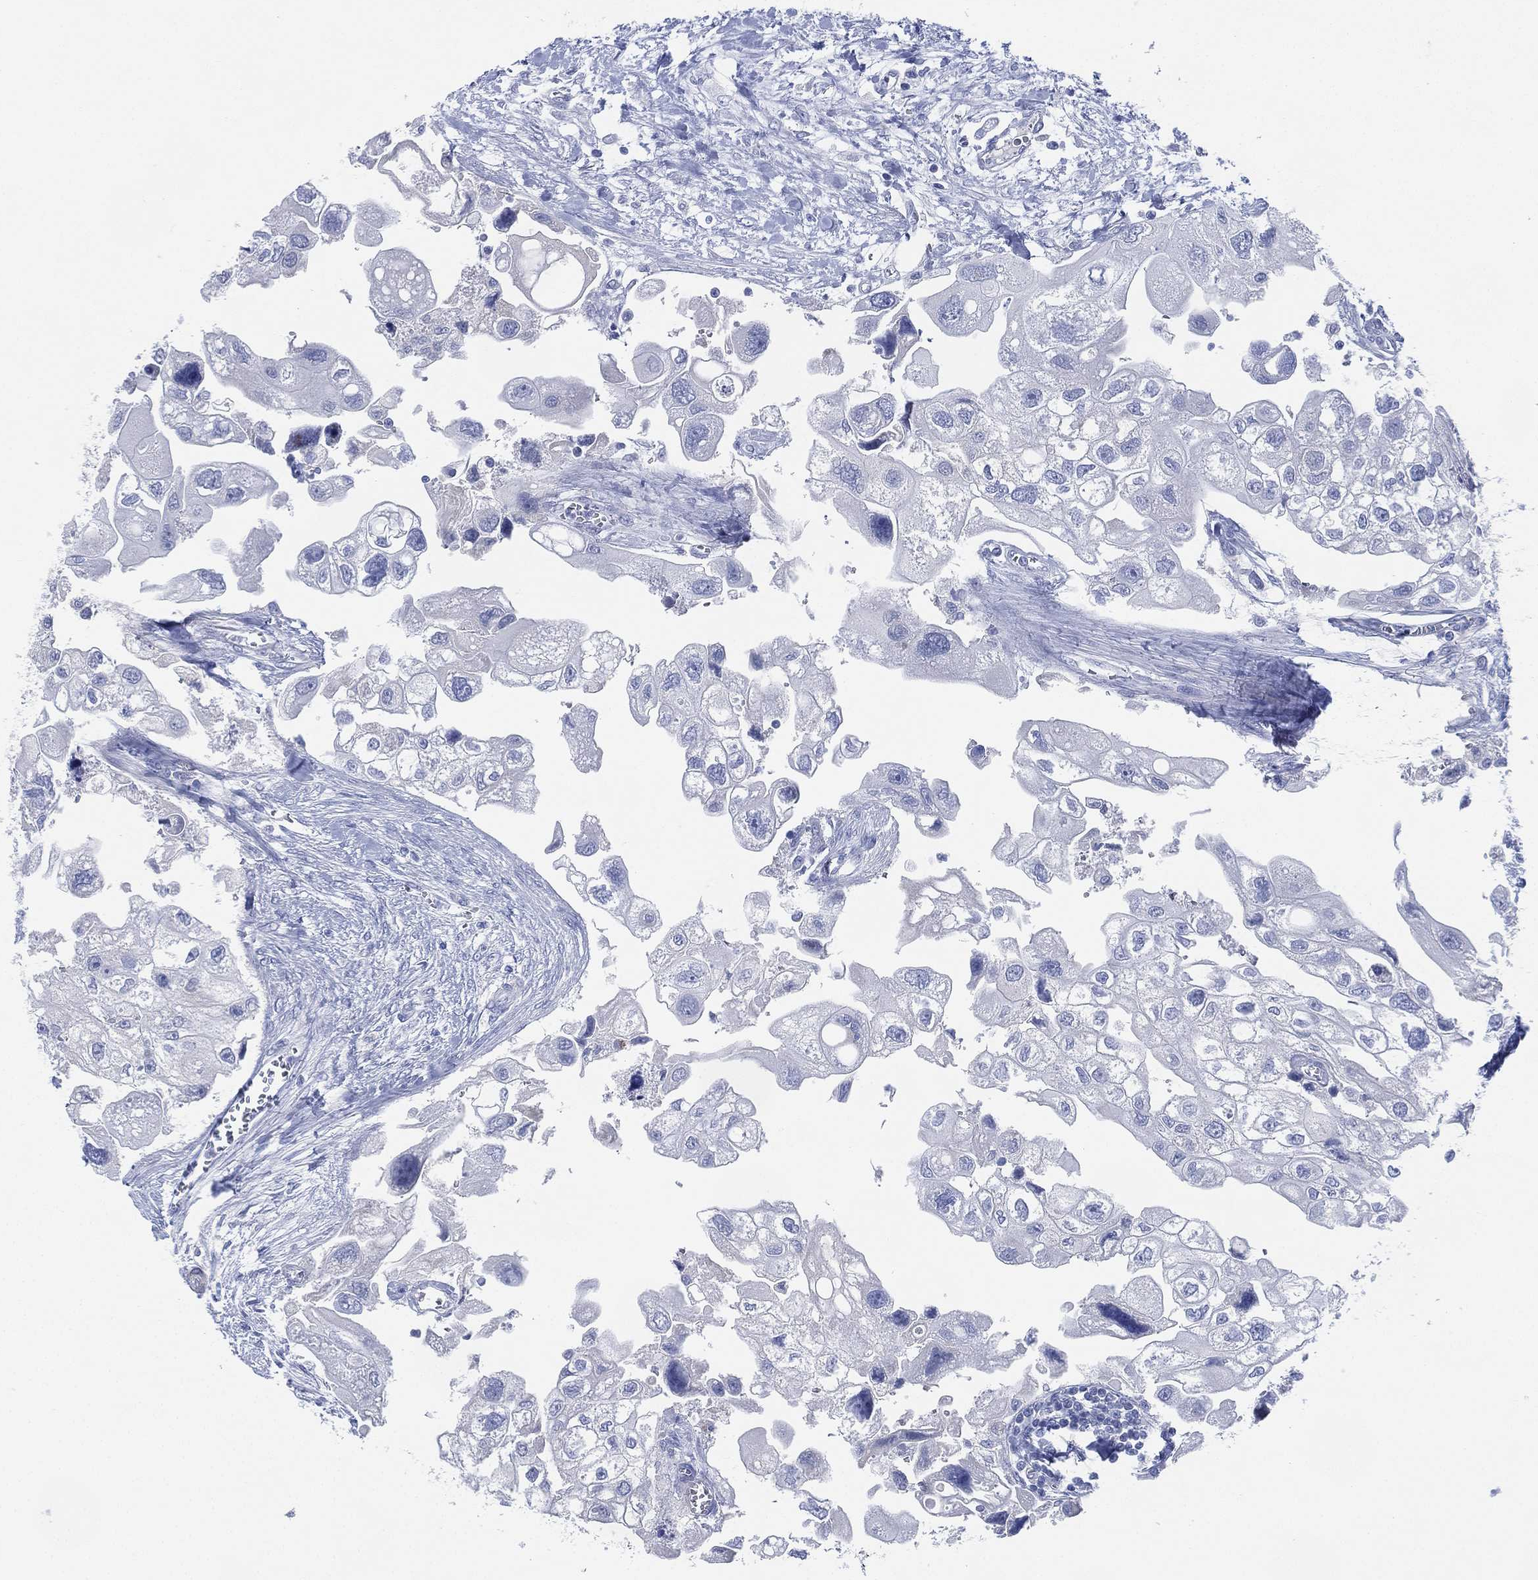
{"staining": {"intensity": "negative", "quantity": "none", "location": "none"}, "tissue": "urothelial cancer", "cell_type": "Tumor cells", "image_type": "cancer", "snomed": [{"axis": "morphology", "description": "Urothelial carcinoma, High grade"}, {"axis": "topography", "description": "Urinary bladder"}], "caption": "The micrograph reveals no staining of tumor cells in urothelial cancer. Nuclei are stained in blue.", "gene": "ADAD2", "patient": {"sex": "male", "age": 59}}